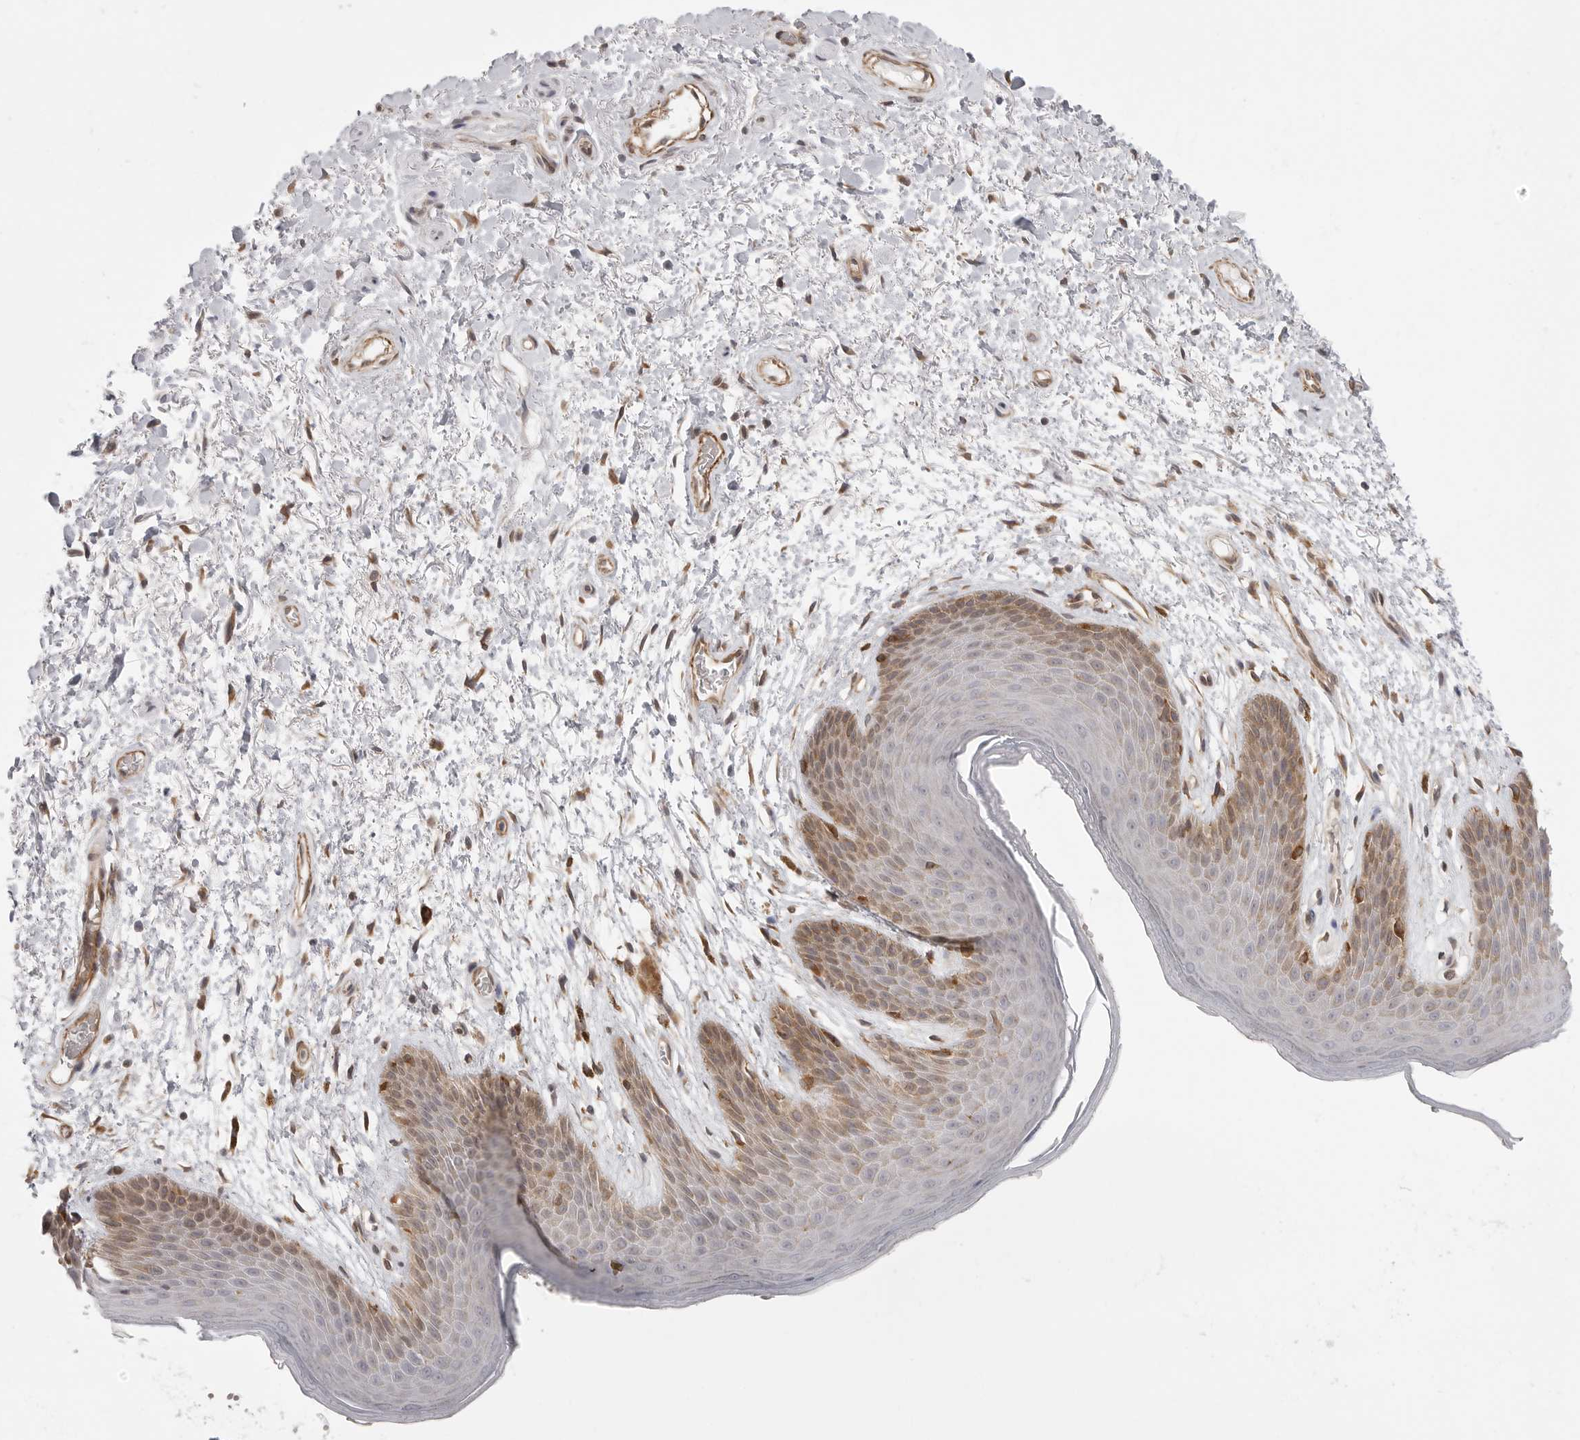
{"staining": {"intensity": "moderate", "quantity": "25%-75%", "location": "cytoplasmic/membranous"}, "tissue": "skin", "cell_type": "Epidermal cells", "image_type": "normal", "snomed": [{"axis": "morphology", "description": "Normal tissue, NOS"}, {"axis": "topography", "description": "Anal"}], "caption": "Skin stained with immunohistochemistry reveals moderate cytoplasmic/membranous positivity in about 25%-75% of epidermal cells. (Brightfield microscopy of DAB IHC at high magnification).", "gene": "CERS2", "patient": {"sex": "male", "age": 74}}